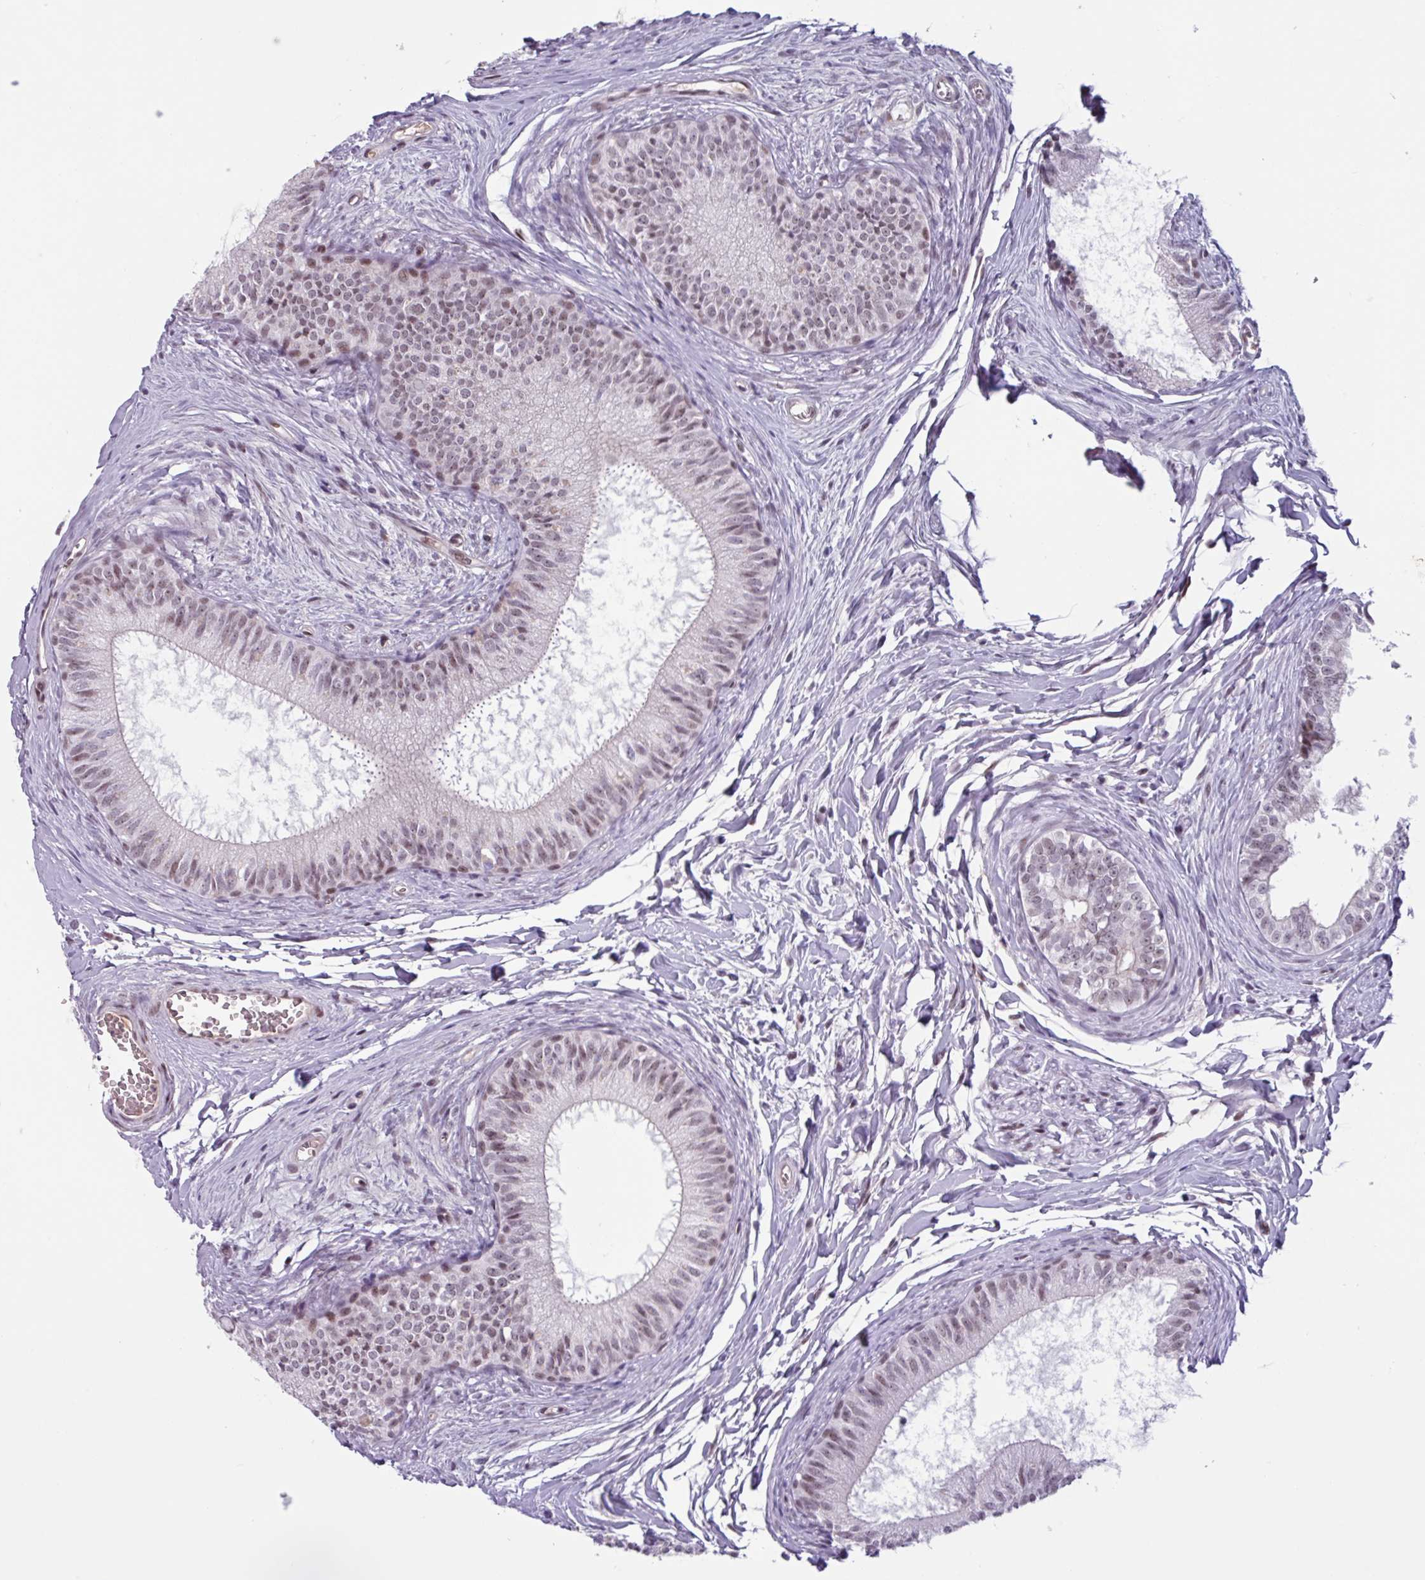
{"staining": {"intensity": "moderate", "quantity": "25%-75%", "location": "nuclear"}, "tissue": "epididymis", "cell_type": "Glandular cells", "image_type": "normal", "snomed": [{"axis": "morphology", "description": "Normal tissue, NOS"}, {"axis": "topography", "description": "Epididymis"}], "caption": "IHC photomicrograph of benign human epididymis stained for a protein (brown), which displays medium levels of moderate nuclear expression in about 25%-75% of glandular cells.", "gene": "ZNF575", "patient": {"sex": "male", "age": 25}}